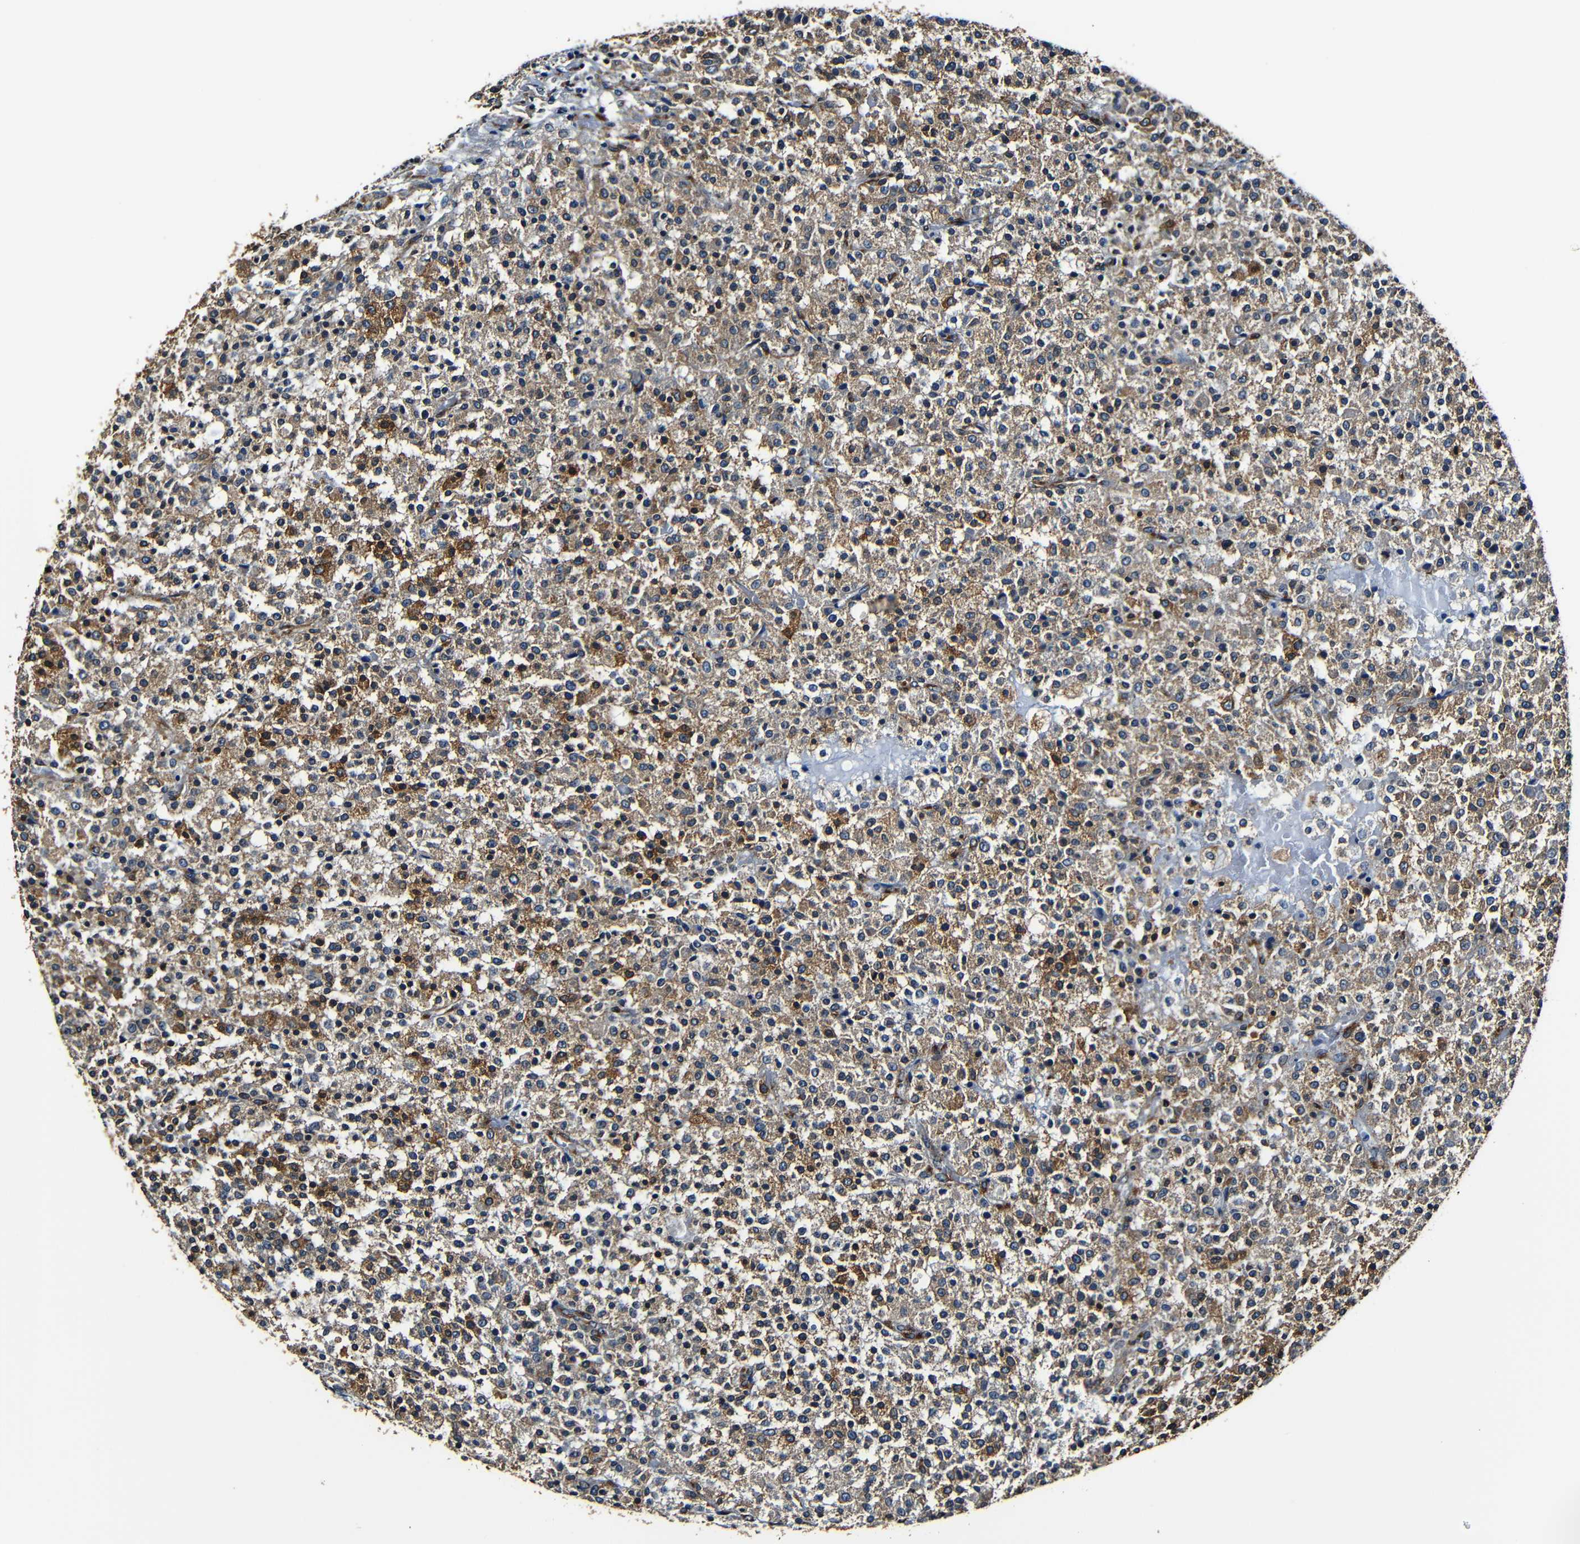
{"staining": {"intensity": "moderate", "quantity": ">75%", "location": "cytoplasmic/membranous"}, "tissue": "testis cancer", "cell_type": "Tumor cells", "image_type": "cancer", "snomed": [{"axis": "morphology", "description": "Seminoma, NOS"}, {"axis": "topography", "description": "Testis"}], "caption": "About >75% of tumor cells in human testis cancer demonstrate moderate cytoplasmic/membranous protein staining as visualized by brown immunohistochemical staining.", "gene": "RRBP1", "patient": {"sex": "male", "age": 59}}